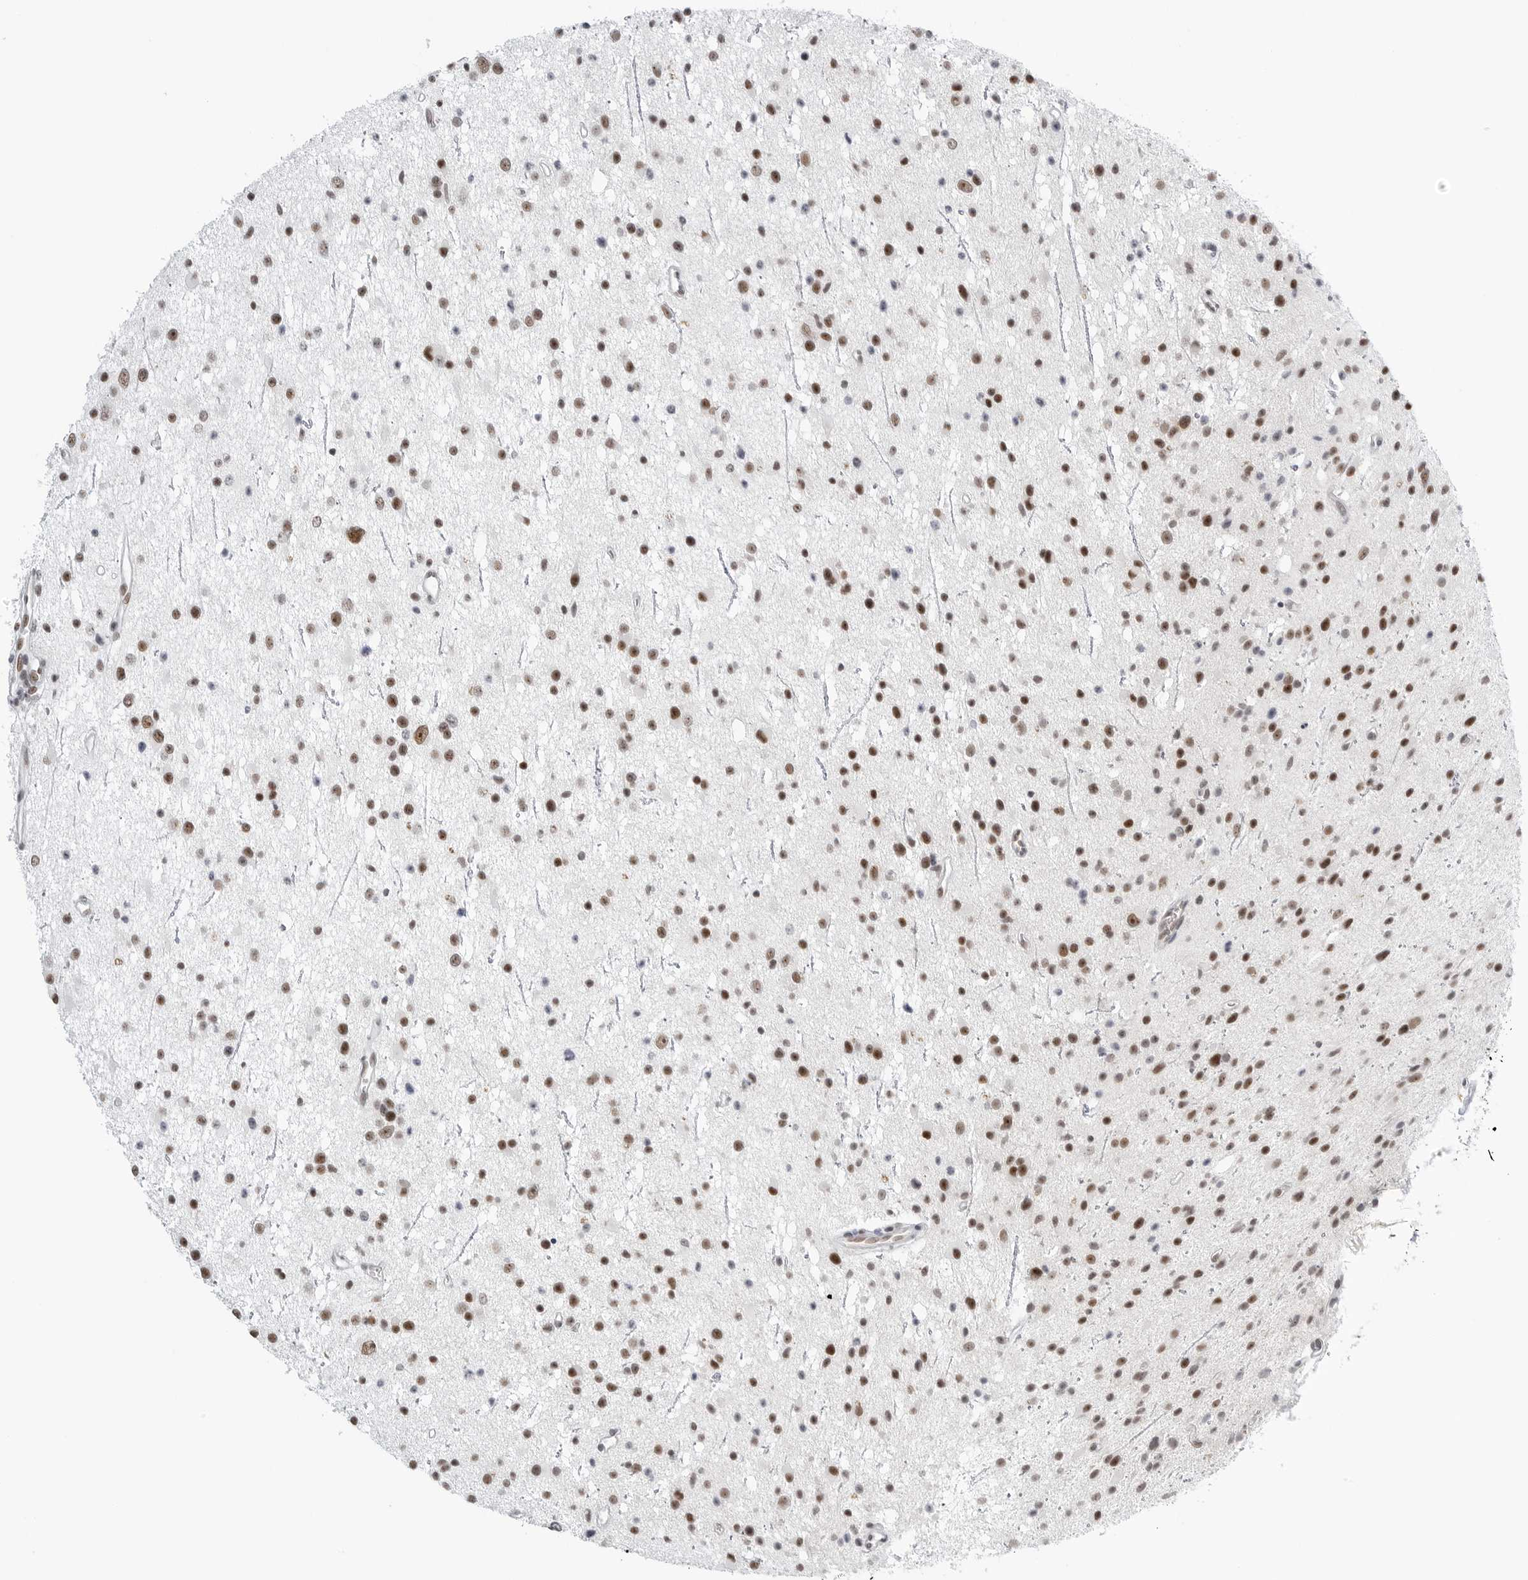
{"staining": {"intensity": "moderate", "quantity": ">75%", "location": "nuclear"}, "tissue": "glioma", "cell_type": "Tumor cells", "image_type": "cancer", "snomed": [{"axis": "morphology", "description": "Glioma, malignant, Low grade"}, {"axis": "topography", "description": "Cerebral cortex"}], "caption": "Immunohistochemical staining of low-grade glioma (malignant) exhibits medium levels of moderate nuclear staining in approximately >75% of tumor cells.", "gene": "WRAP53", "patient": {"sex": "female", "age": 39}}